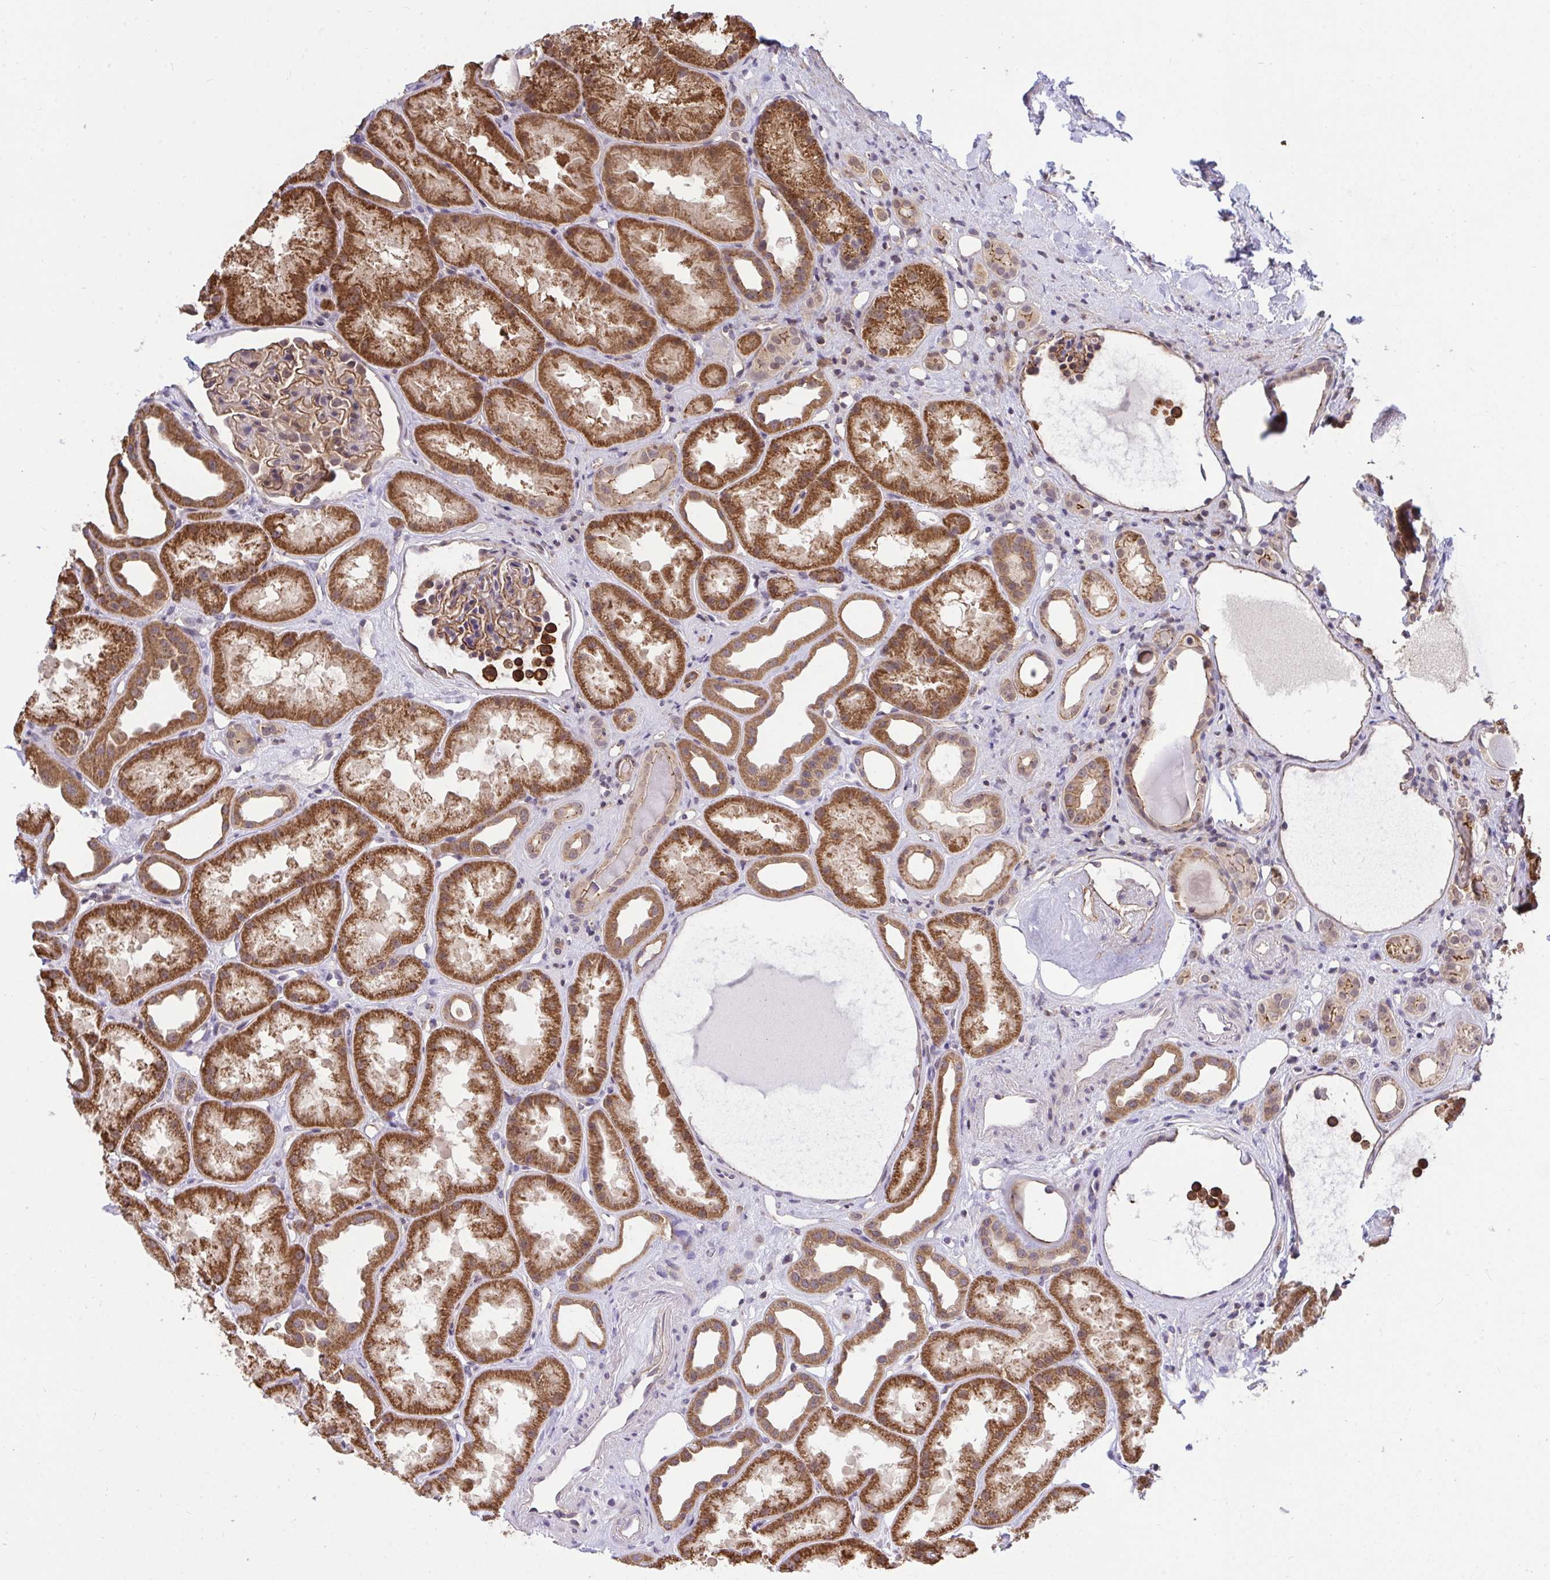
{"staining": {"intensity": "moderate", "quantity": "25%-75%", "location": "cytoplasmic/membranous"}, "tissue": "kidney", "cell_type": "Cells in glomeruli", "image_type": "normal", "snomed": [{"axis": "morphology", "description": "Normal tissue, NOS"}, {"axis": "topography", "description": "Kidney"}], "caption": "Kidney stained with immunohistochemistry (IHC) demonstrates moderate cytoplasmic/membranous staining in about 25%-75% of cells in glomeruli.", "gene": "PPP1CA", "patient": {"sex": "male", "age": 61}}